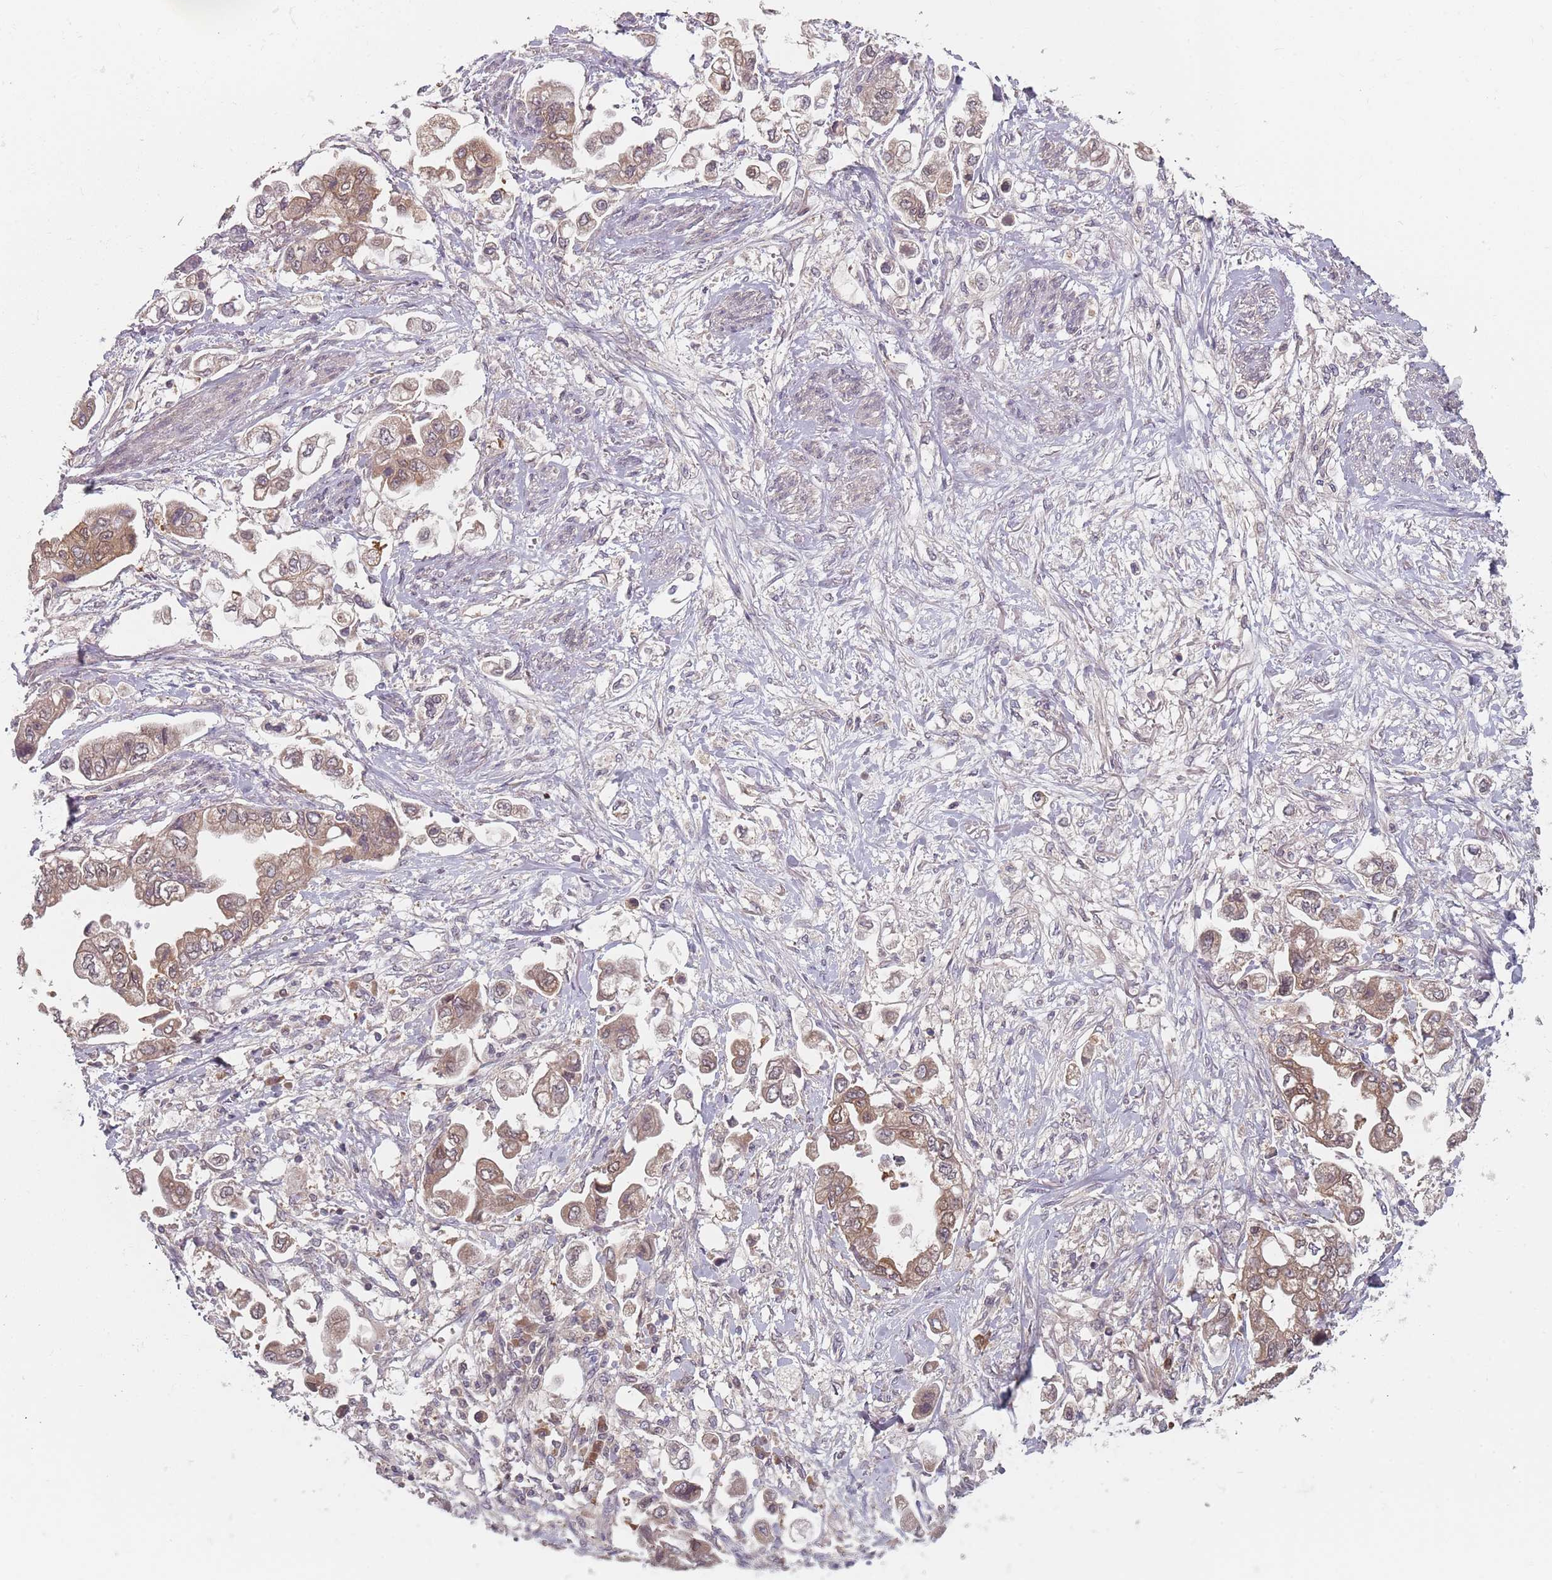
{"staining": {"intensity": "weak", "quantity": ">75%", "location": "cytoplasmic/membranous,nuclear"}, "tissue": "stomach cancer", "cell_type": "Tumor cells", "image_type": "cancer", "snomed": [{"axis": "morphology", "description": "Adenocarcinoma, NOS"}, {"axis": "topography", "description": "Stomach"}], "caption": "This micrograph exhibits immunohistochemistry staining of human stomach cancer, with low weak cytoplasmic/membranous and nuclear staining in approximately >75% of tumor cells.", "gene": "NAXE", "patient": {"sex": "male", "age": 62}}